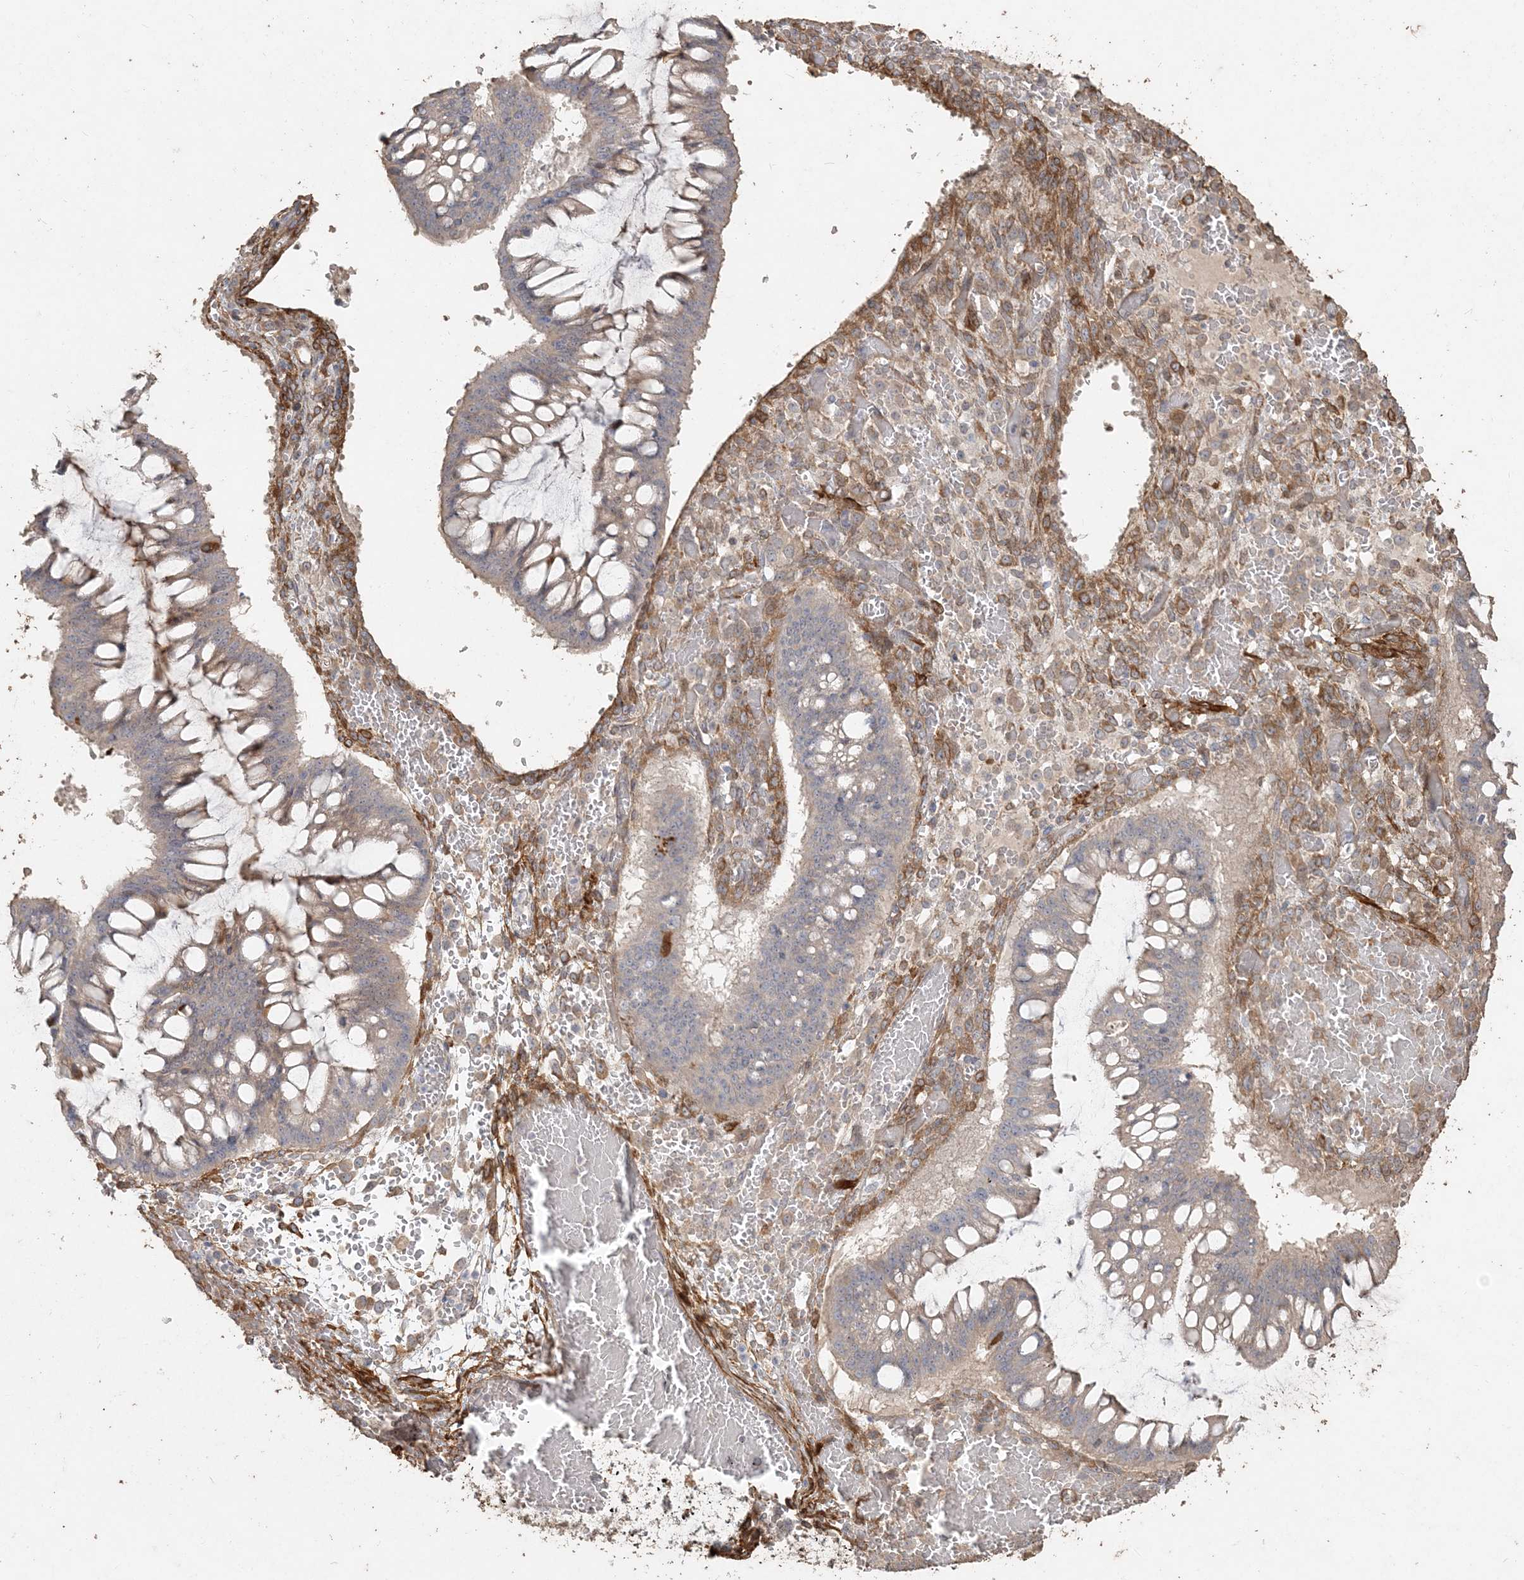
{"staining": {"intensity": "weak", "quantity": "<25%", "location": "cytoplasmic/membranous"}, "tissue": "ovarian cancer", "cell_type": "Tumor cells", "image_type": "cancer", "snomed": [{"axis": "morphology", "description": "Cystadenocarcinoma, mucinous, NOS"}, {"axis": "topography", "description": "Ovary"}], "caption": "An image of human mucinous cystadenocarcinoma (ovarian) is negative for staining in tumor cells.", "gene": "RNF145", "patient": {"sex": "female", "age": 73}}